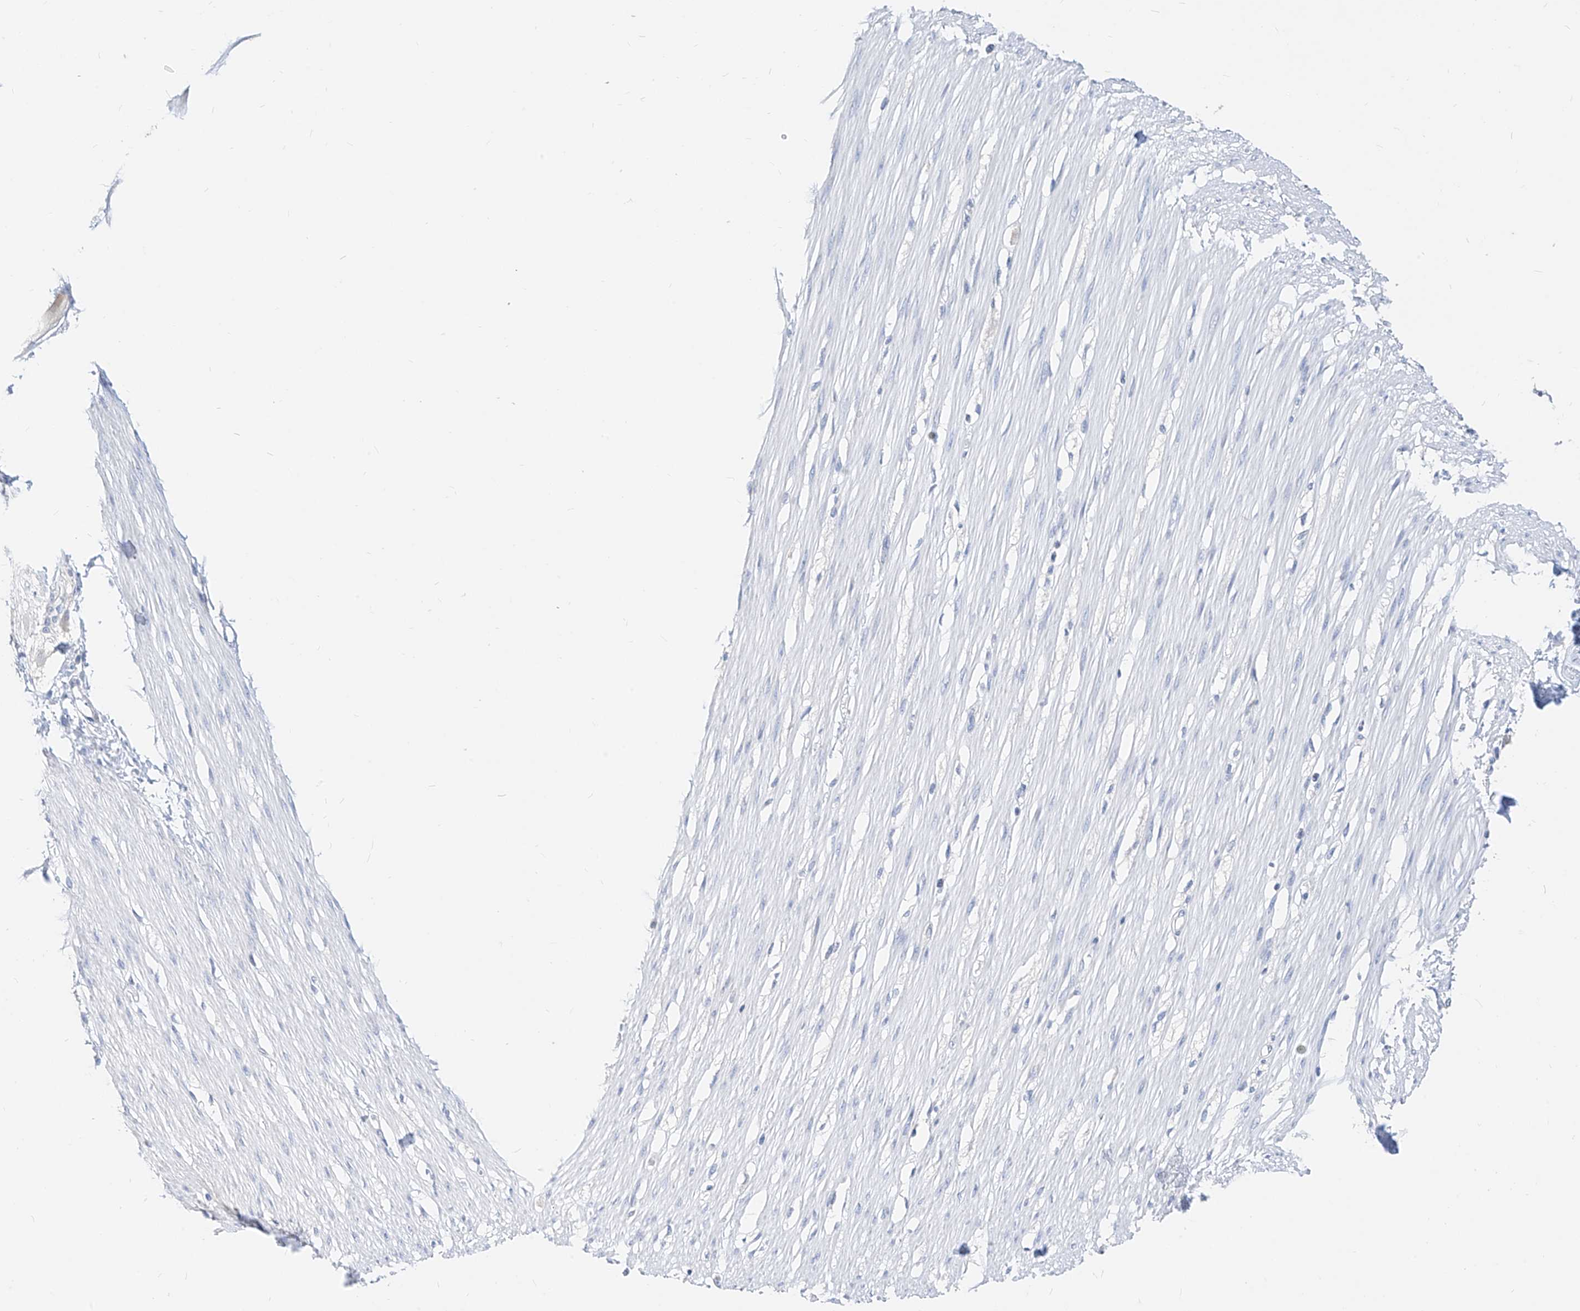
{"staining": {"intensity": "negative", "quantity": "none", "location": "none"}, "tissue": "smooth muscle", "cell_type": "Smooth muscle cells", "image_type": "normal", "snomed": [{"axis": "morphology", "description": "Normal tissue, NOS"}, {"axis": "morphology", "description": "Adenocarcinoma, NOS"}, {"axis": "topography", "description": "Colon"}, {"axis": "topography", "description": "Peripheral nerve tissue"}], "caption": "The micrograph displays no staining of smooth muscle cells in unremarkable smooth muscle.", "gene": "ZZEF1", "patient": {"sex": "male", "age": 14}}